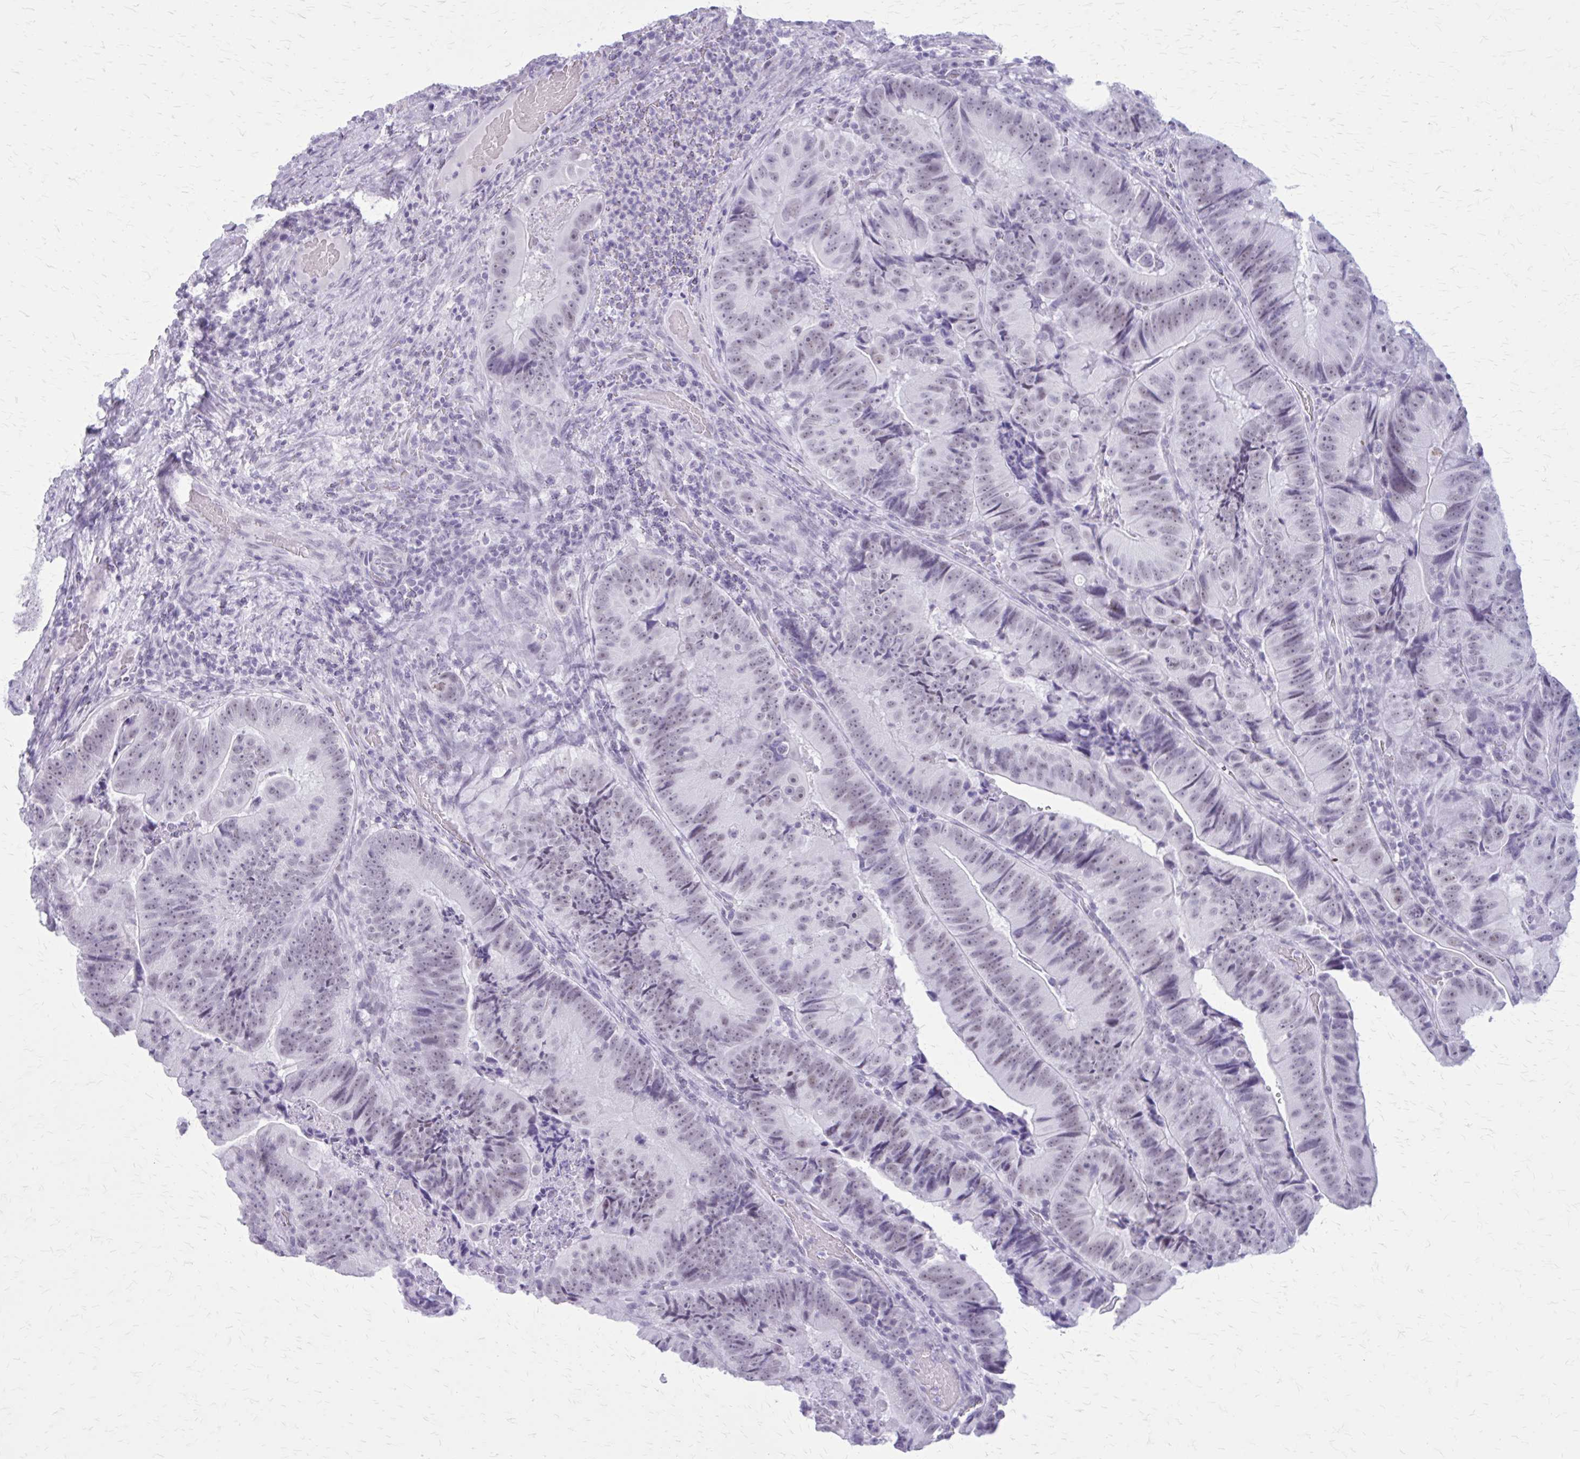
{"staining": {"intensity": "negative", "quantity": "none", "location": "none"}, "tissue": "colorectal cancer", "cell_type": "Tumor cells", "image_type": "cancer", "snomed": [{"axis": "morphology", "description": "Adenocarcinoma, NOS"}, {"axis": "topography", "description": "Colon"}], "caption": "IHC image of neoplastic tissue: human adenocarcinoma (colorectal) stained with DAB reveals no significant protein positivity in tumor cells.", "gene": "GAD1", "patient": {"sex": "female", "age": 86}}